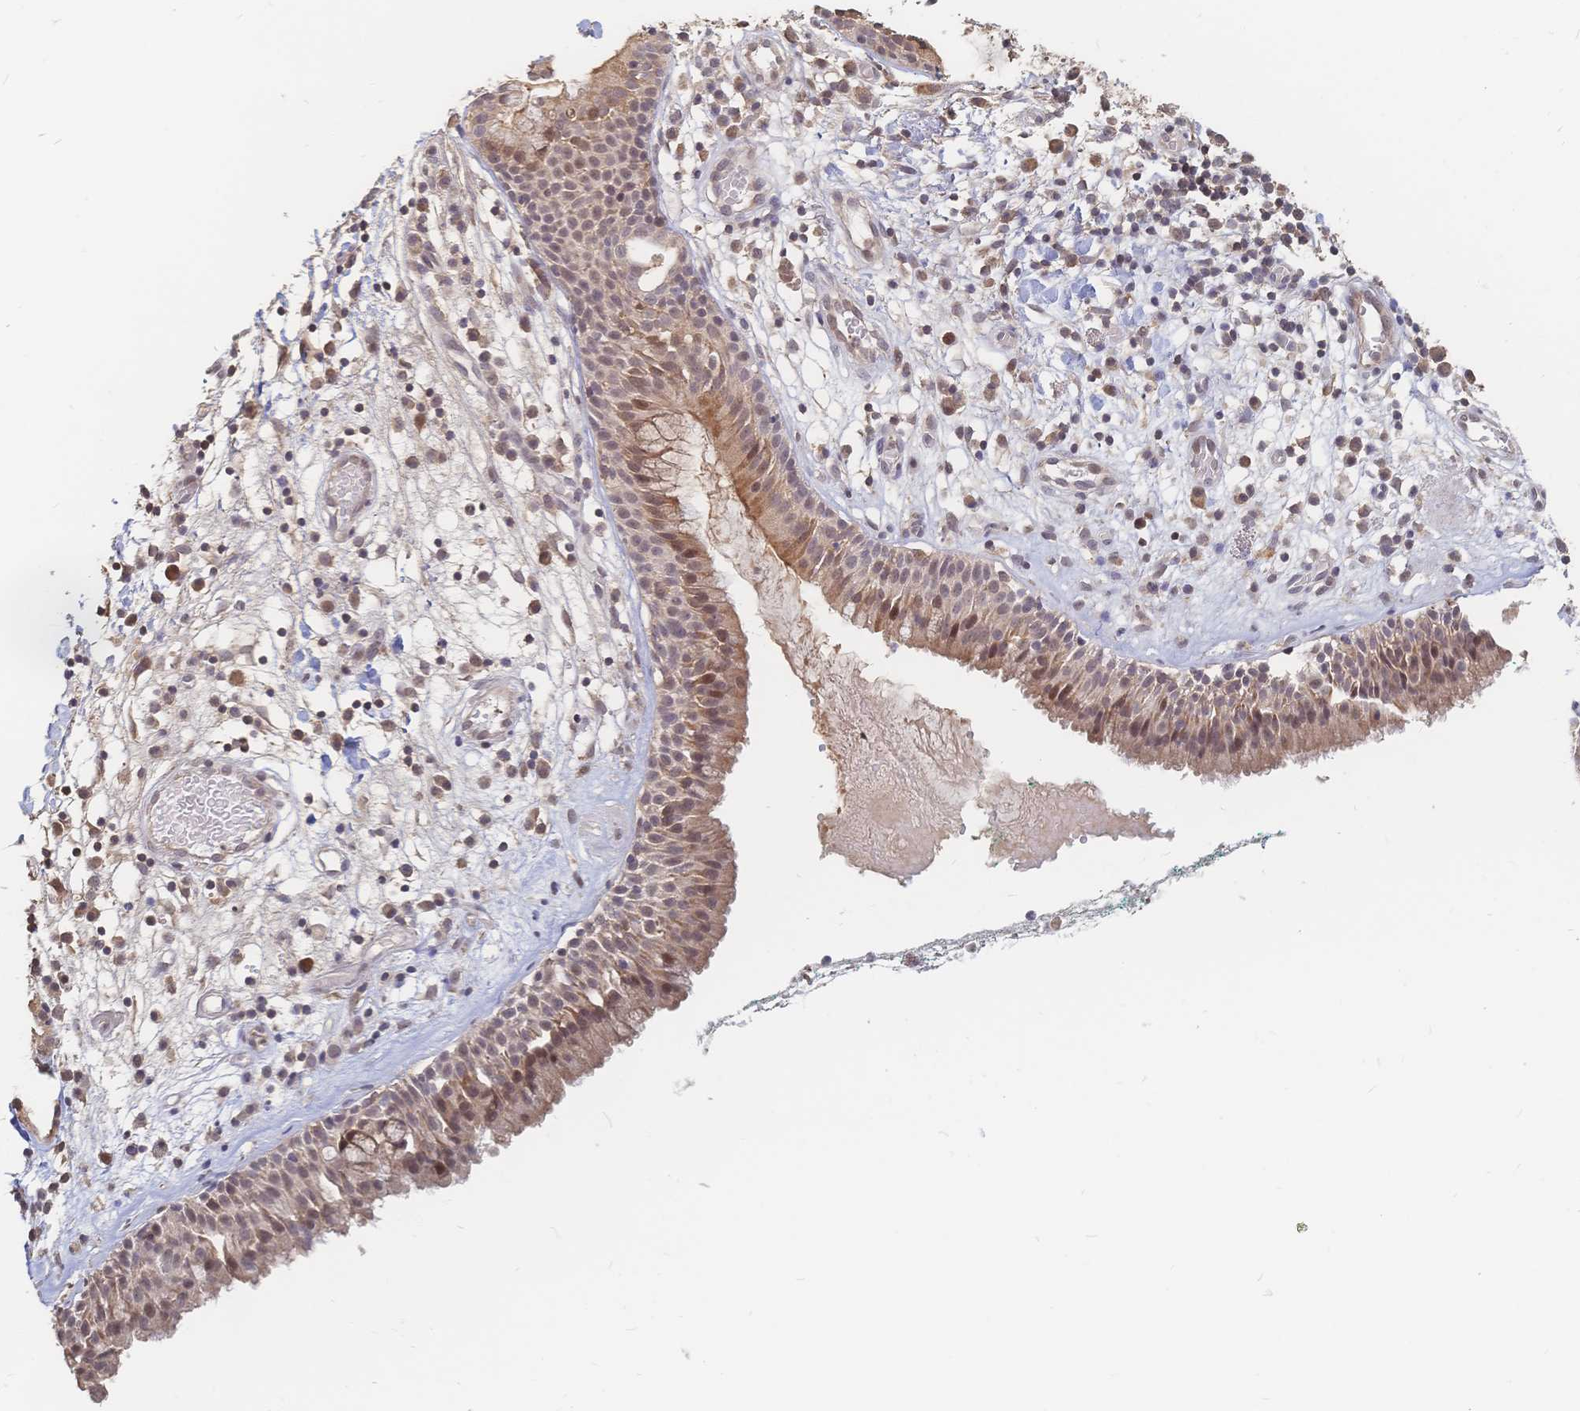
{"staining": {"intensity": "weak", "quantity": "25%-75%", "location": "cytoplasmic/membranous,nuclear"}, "tissue": "nasopharynx", "cell_type": "Respiratory epithelial cells", "image_type": "normal", "snomed": [{"axis": "morphology", "description": "Normal tissue, NOS"}, {"axis": "morphology", "description": "Basal cell carcinoma"}, {"axis": "topography", "description": "Cartilage tissue"}, {"axis": "topography", "description": "Nasopharynx"}, {"axis": "topography", "description": "Oral tissue"}], "caption": "This histopathology image exhibits IHC staining of normal human nasopharynx, with low weak cytoplasmic/membranous,nuclear staining in approximately 25%-75% of respiratory epithelial cells.", "gene": "LRP5", "patient": {"sex": "female", "age": 77}}